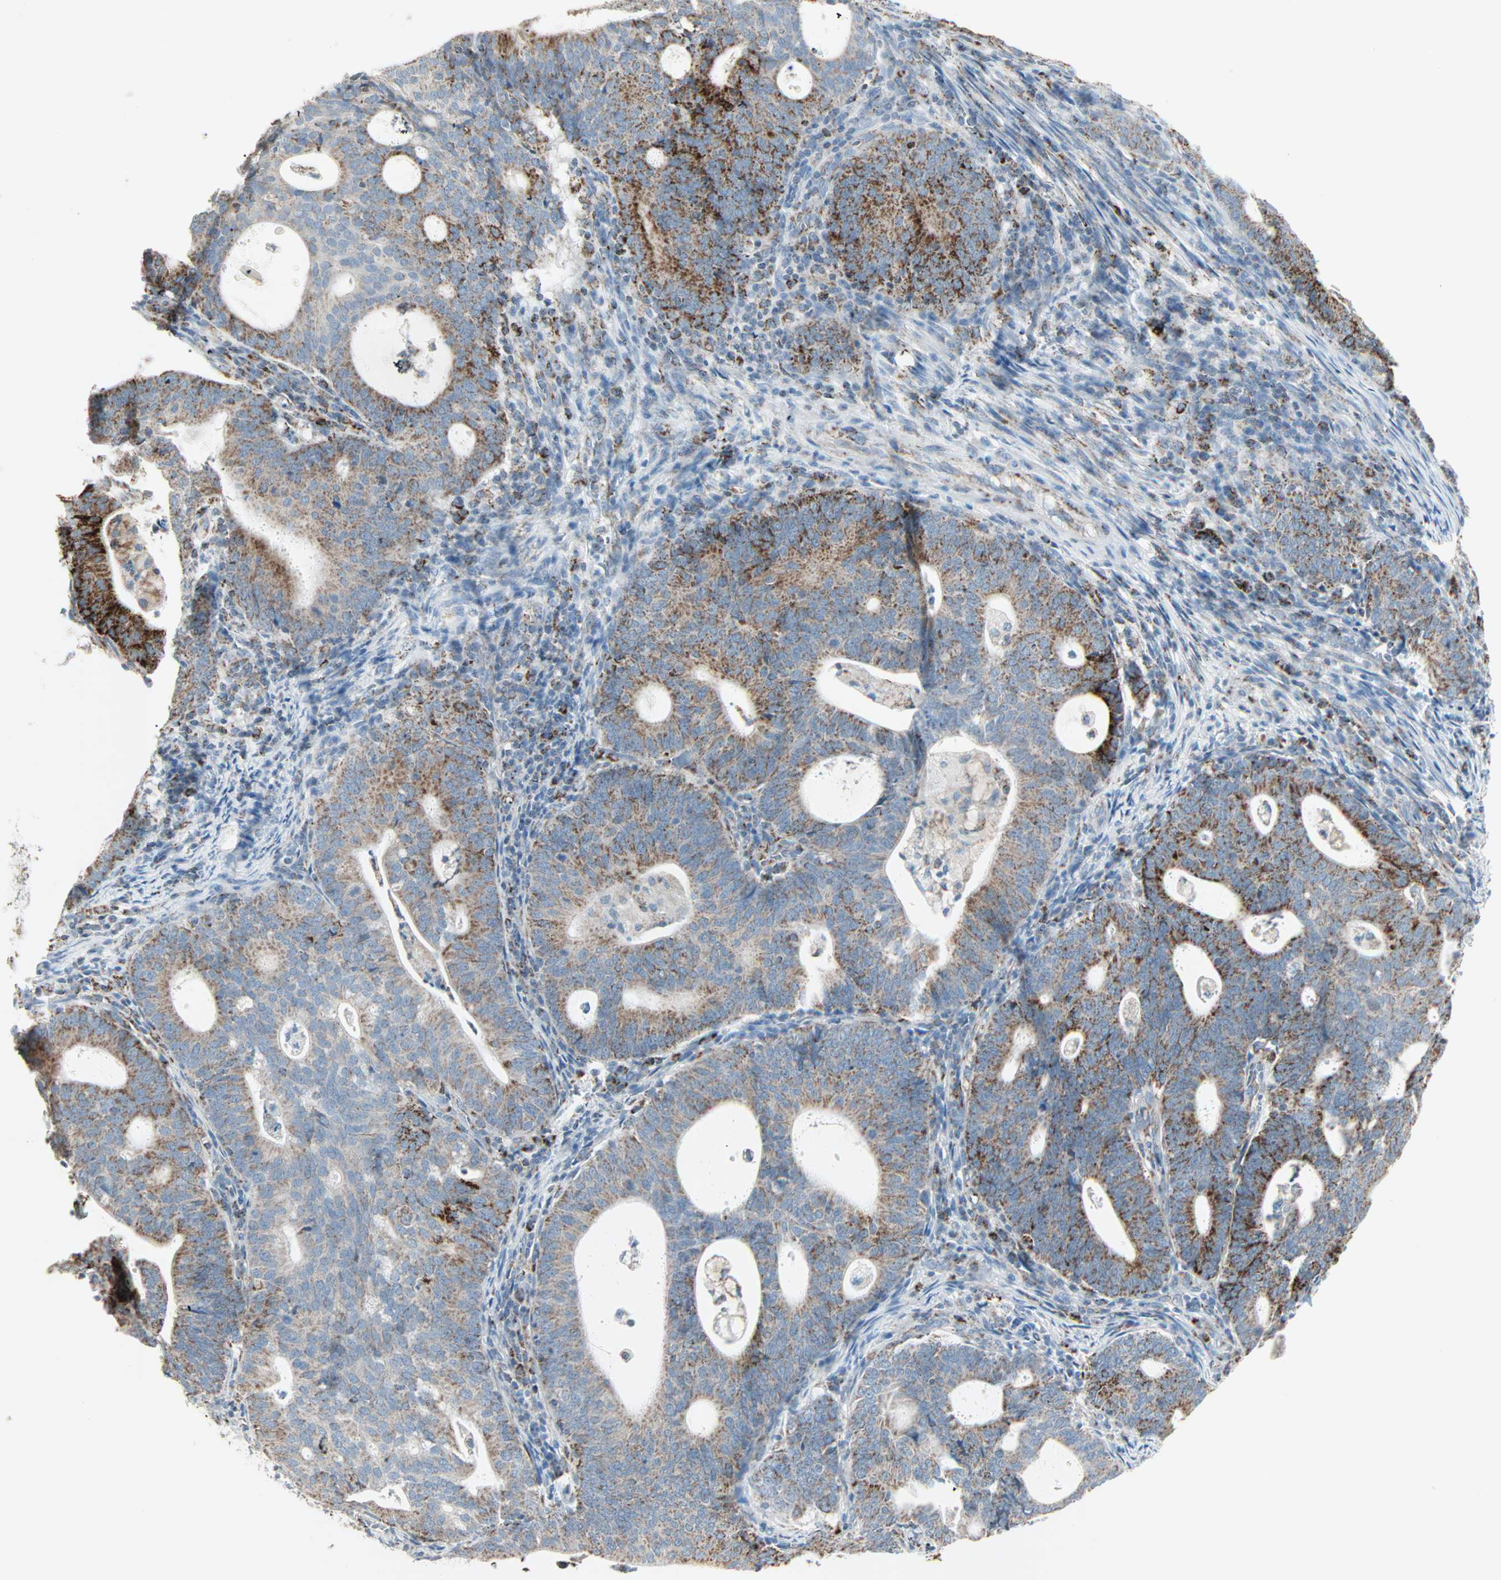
{"staining": {"intensity": "moderate", "quantity": "25%-75%", "location": "cytoplasmic/membranous"}, "tissue": "endometrial cancer", "cell_type": "Tumor cells", "image_type": "cancer", "snomed": [{"axis": "morphology", "description": "Adenocarcinoma, NOS"}, {"axis": "topography", "description": "Uterus"}], "caption": "IHC of human adenocarcinoma (endometrial) displays medium levels of moderate cytoplasmic/membranous staining in about 25%-75% of tumor cells. The protein of interest is shown in brown color, while the nuclei are stained blue.", "gene": "IDH2", "patient": {"sex": "female", "age": 83}}